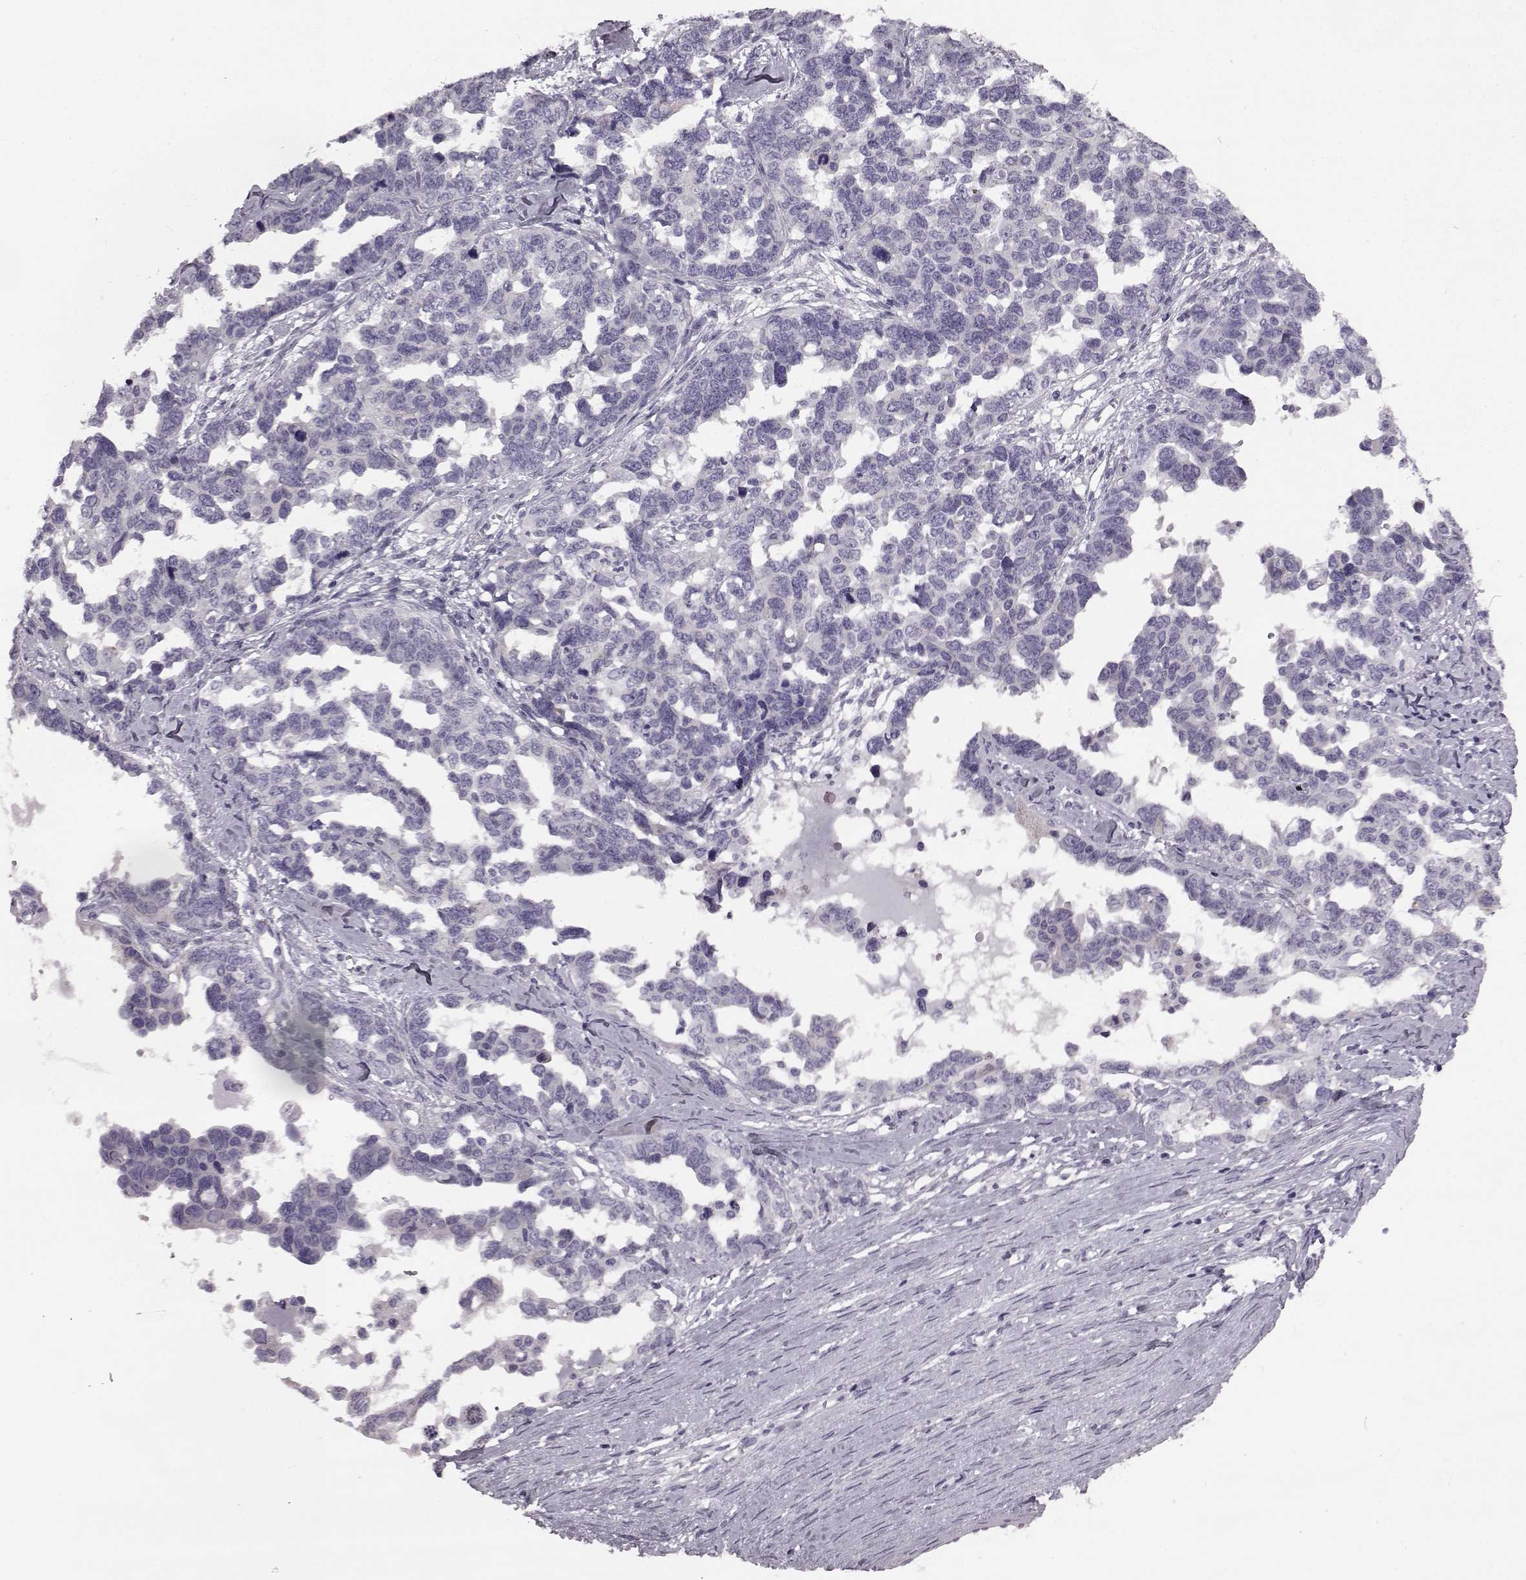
{"staining": {"intensity": "negative", "quantity": "none", "location": "none"}, "tissue": "ovarian cancer", "cell_type": "Tumor cells", "image_type": "cancer", "snomed": [{"axis": "morphology", "description": "Cystadenocarcinoma, serous, NOS"}, {"axis": "topography", "description": "Ovary"}], "caption": "Tumor cells show no significant staining in ovarian cancer (serous cystadenocarcinoma).", "gene": "ODAD4", "patient": {"sex": "female", "age": 69}}